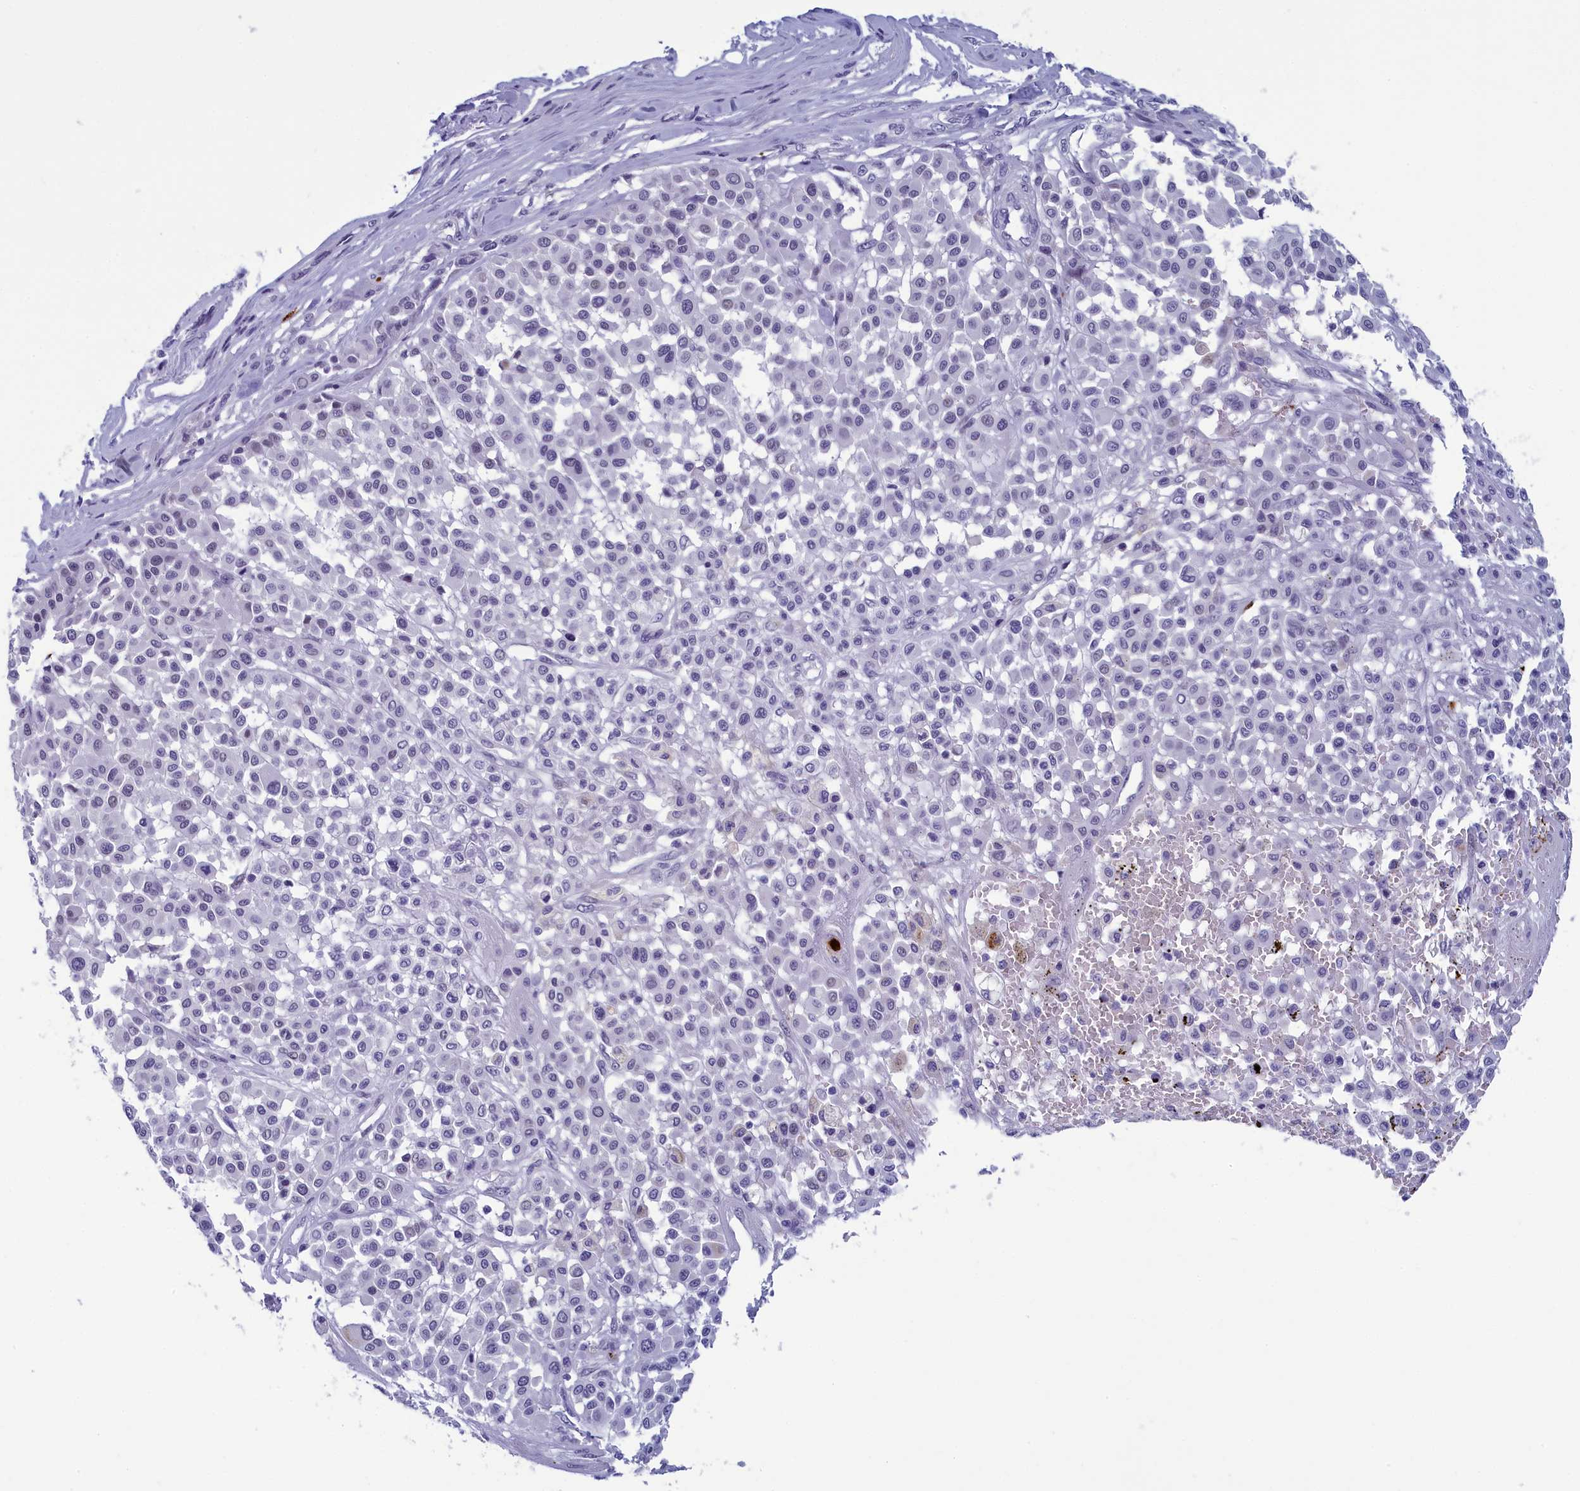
{"staining": {"intensity": "negative", "quantity": "none", "location": "none"}, "tissue": "melanoma", "cell_type": "Tumor cells", "image_type": "cancer", "snomed": [{"axis": "morphology", "description": "Malignant melanoma, Metastatic site"}, {"axis": "topography", "description": "Soft tissue"}], "caption": "Immunohistochemical staining of malignant melanoma (metastatic site) exhibits no significant staining in tumor cells.", "gene": "AIFM2", "patient": {"sex": "male", "age": 41}}